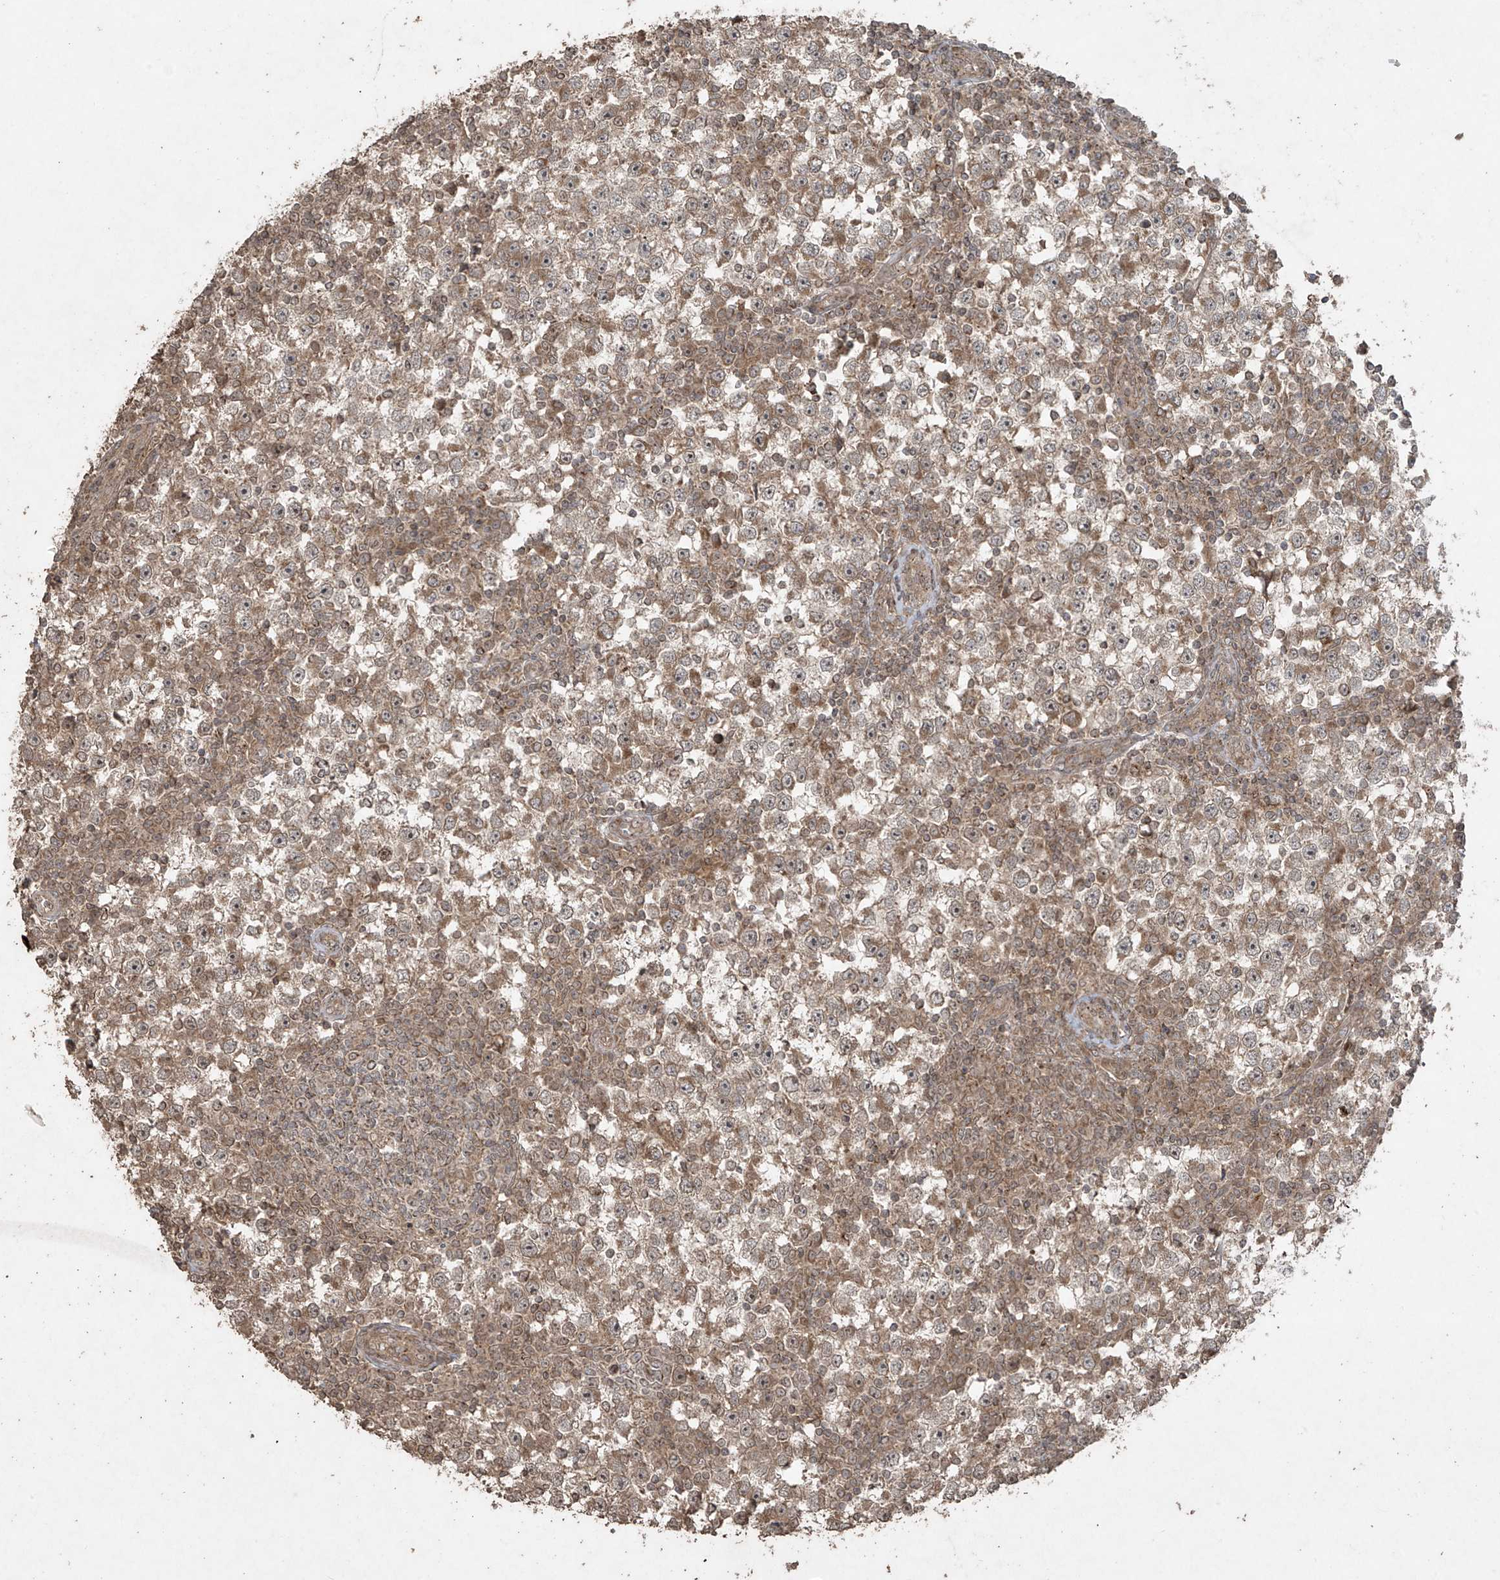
{"staining": {"intensity": "moderate", "quantity": ">75%", "location": "cytoplasmic/membranous"}, "tissue": "testis cancer", "cell_type": "Tumor cells", "image_type": "cancer", "snomed": [{"axis": "morphology", "description": "Seminoma, NOS"}, {"axis": "topography", "description": "Testis"}], "caption": "This is a photomicrograph of immunohistochemistry (IHC) staining of testis cancer (seminoma), which shows moderate staining in the cytoplasmic/membranous of tumor cells.", "gene": "PGPEP1", "patient": {"sex": "male", "age": 65}}